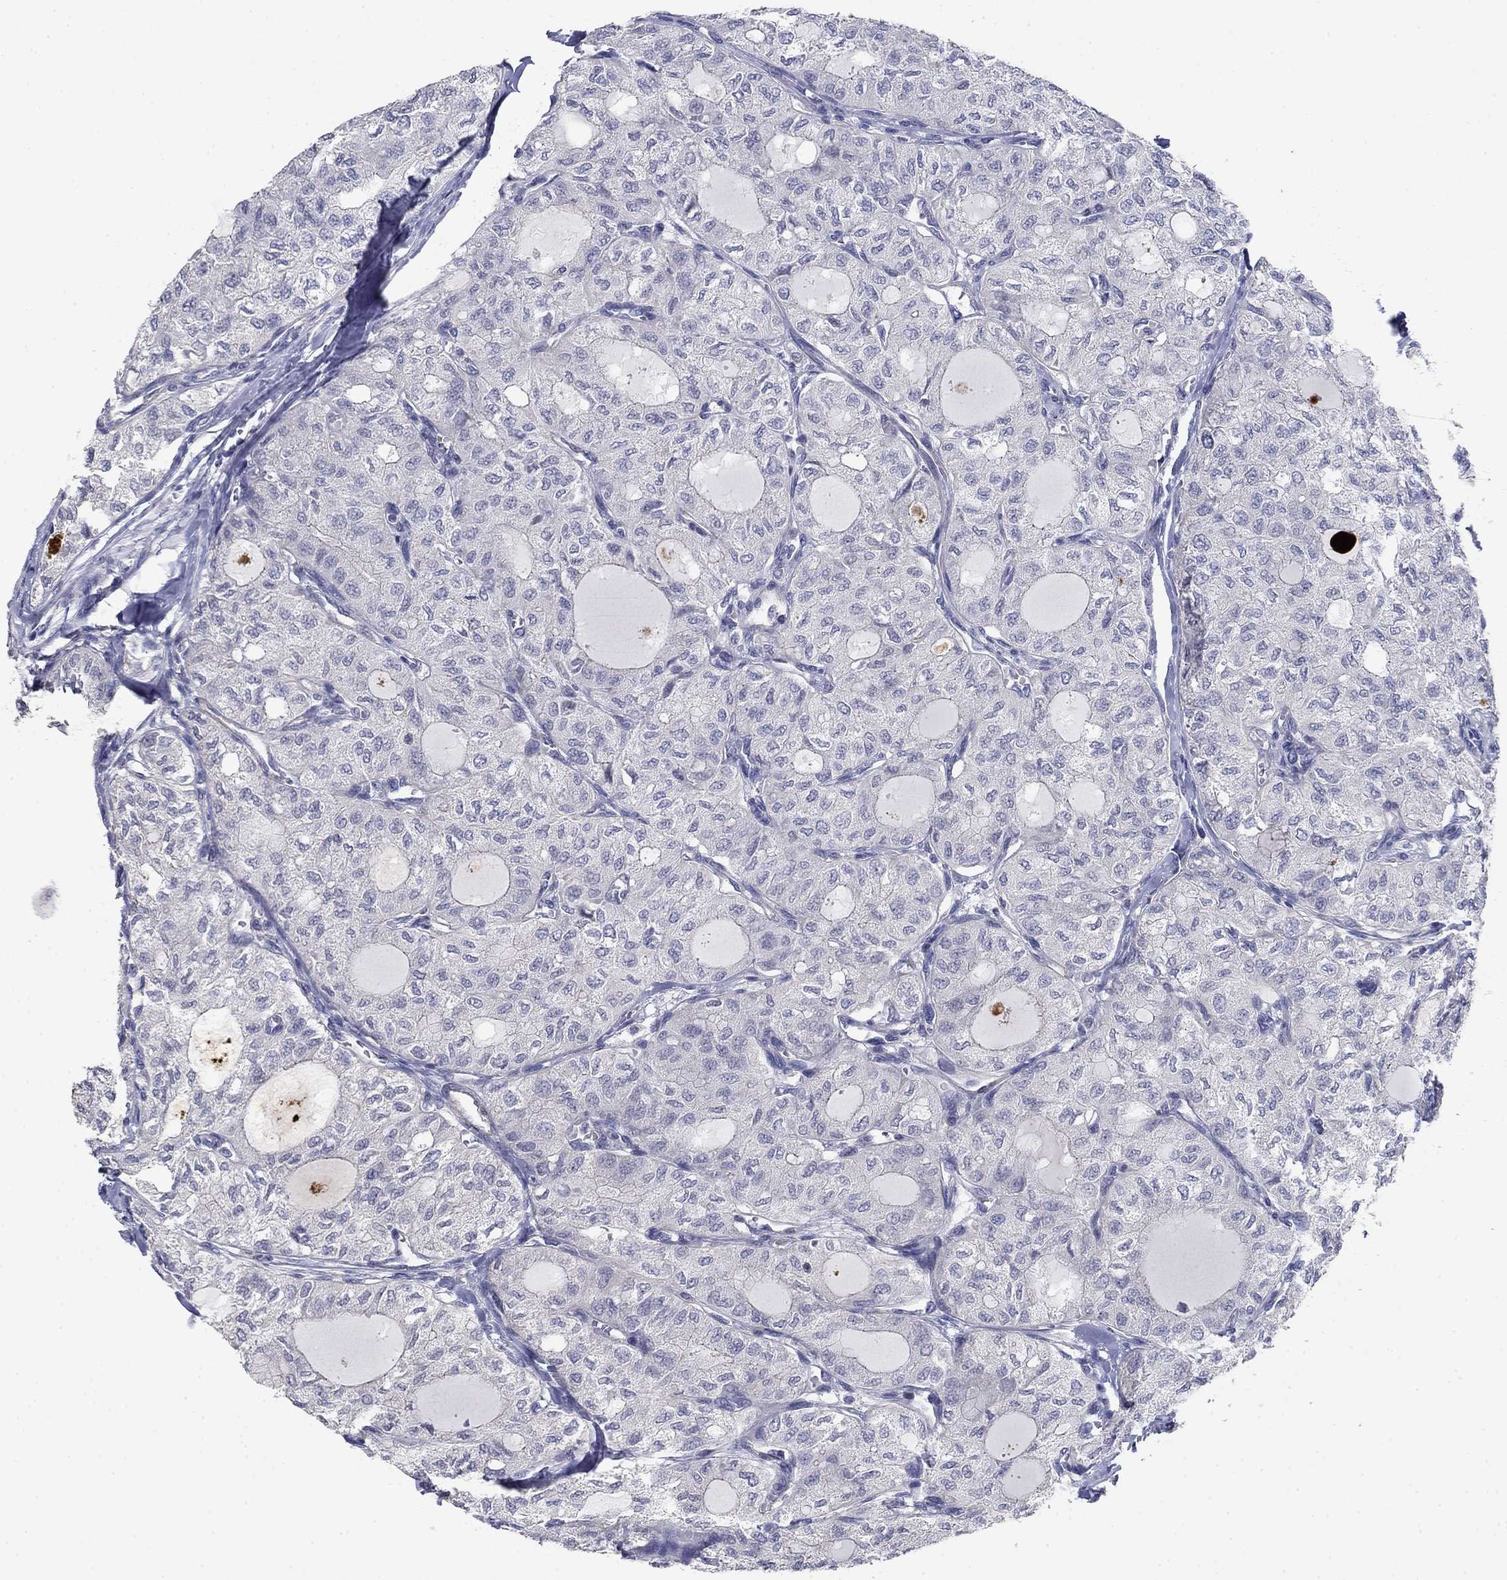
{"staining": {"intensity": "negative", "quantity": "none", "location": "none"}, "tissue": "thyroid cancer", "cell_type": "Tumor cells", "image_type": "cancer", "snomed": [{"axis": "morphology", "description": "Follicular adenoma carcinoma, NOS"}, {"axis": "topography", "description": "Thyroid gland"}], "caption": "Tumor cells are negative for protein expression in human follicular adenoma carcinoma (thyroid). The staining was performed using DAB to visualize the protein expression in brown, while the nuclei were stained in blue with hematoxylin (Magnification: 20x).", "gene": "GRK7", "patient": {"sex": "male", "age": 75}}